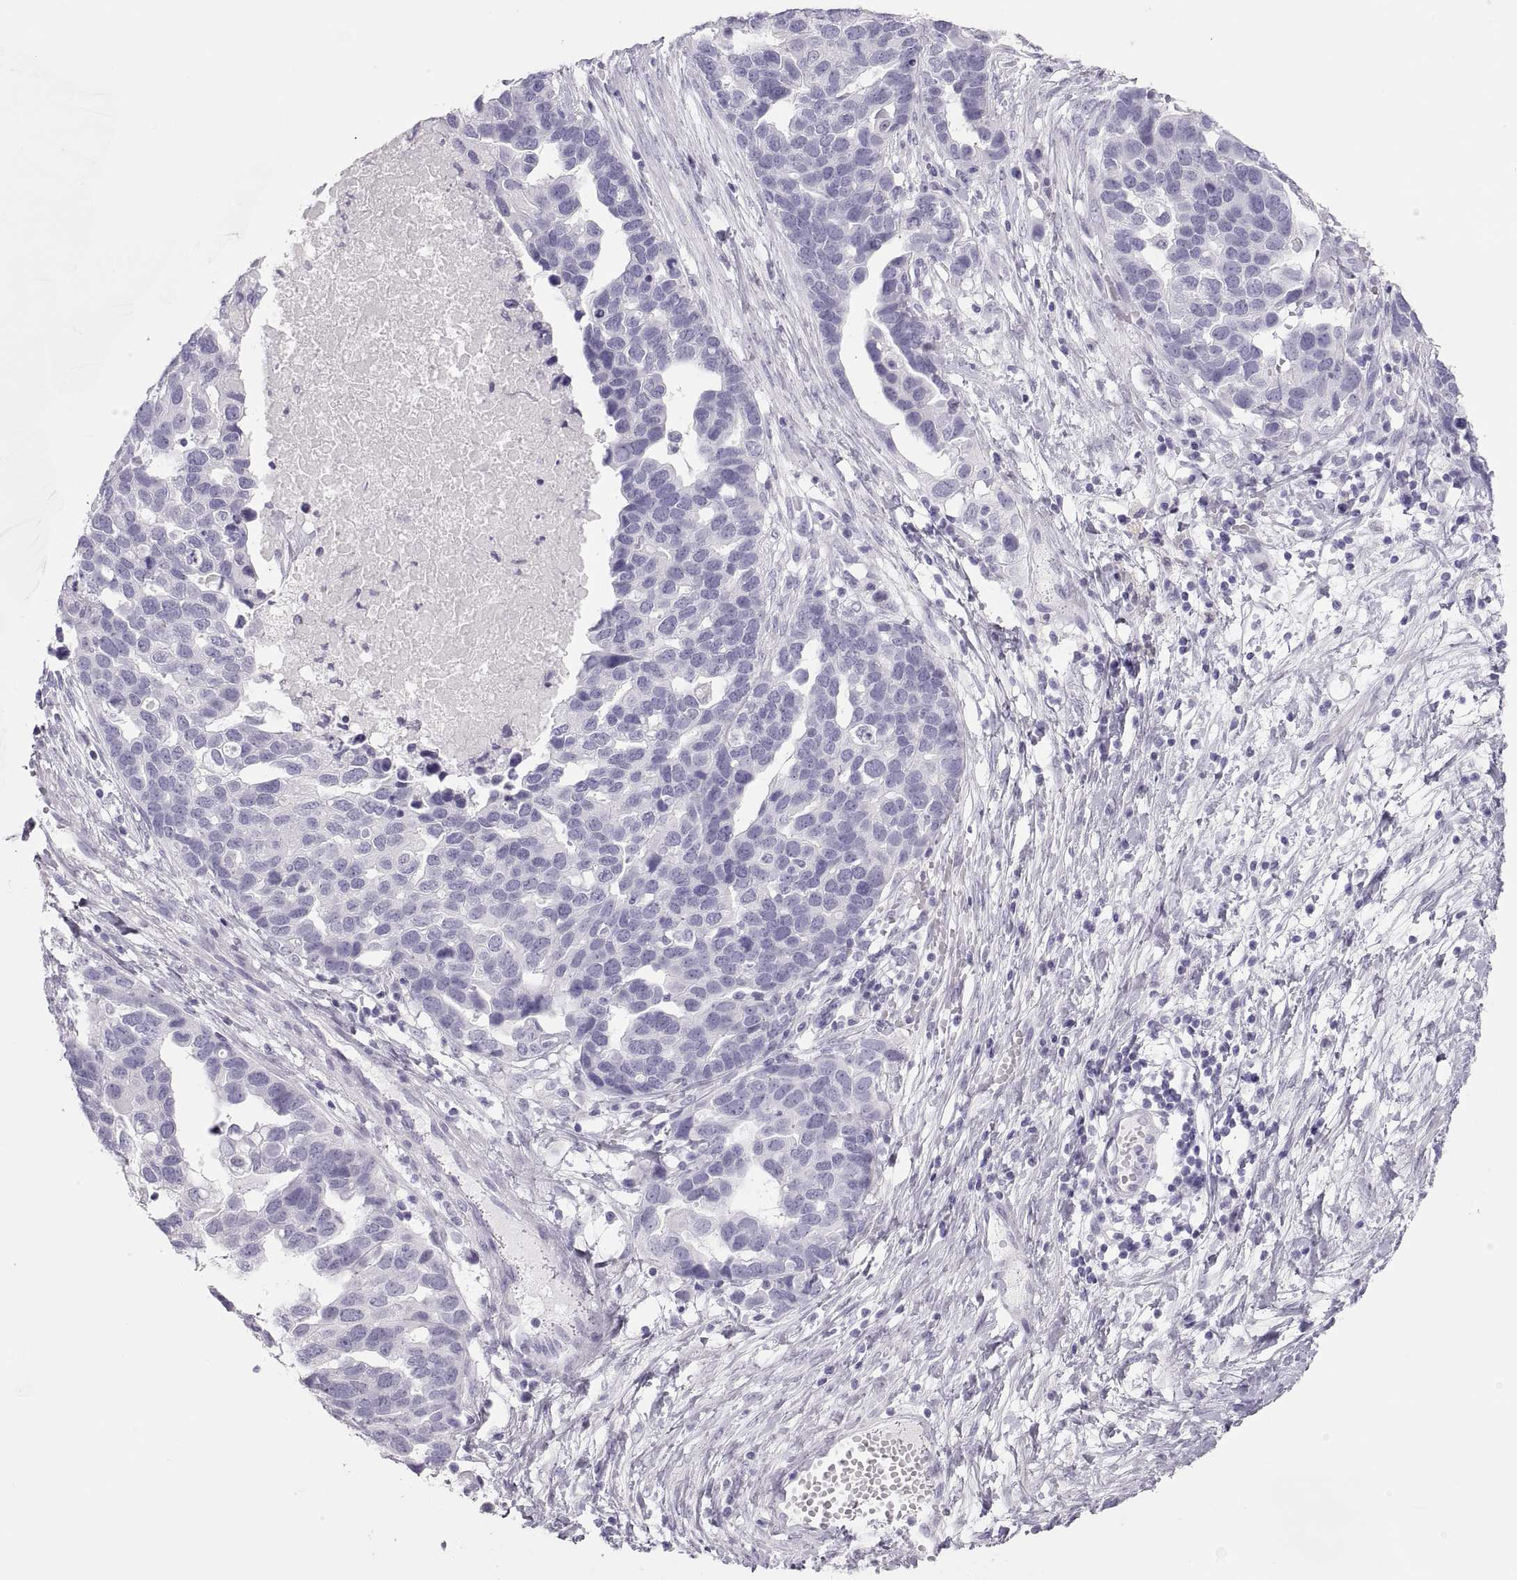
{"staining": {"intensity": "negative", "quantity": "none", "location": "none"}, "tissue": "ovarian cancer", "cell_type": "Tumor cells", "image_type": "cancer", "snomed": [{"axis": "morphology", "description": "Cystadenocarcinoma, serous, NOS"}, {"axis": "topography", "description": "Ovary"}], "caption": "The photomicrograph reveals no significant staining in tumor cells of ovarian cancer (serous cystadenocarcinoma).", "gene": "SEMG1", "patient": {"sex": "female", "age": 54}}